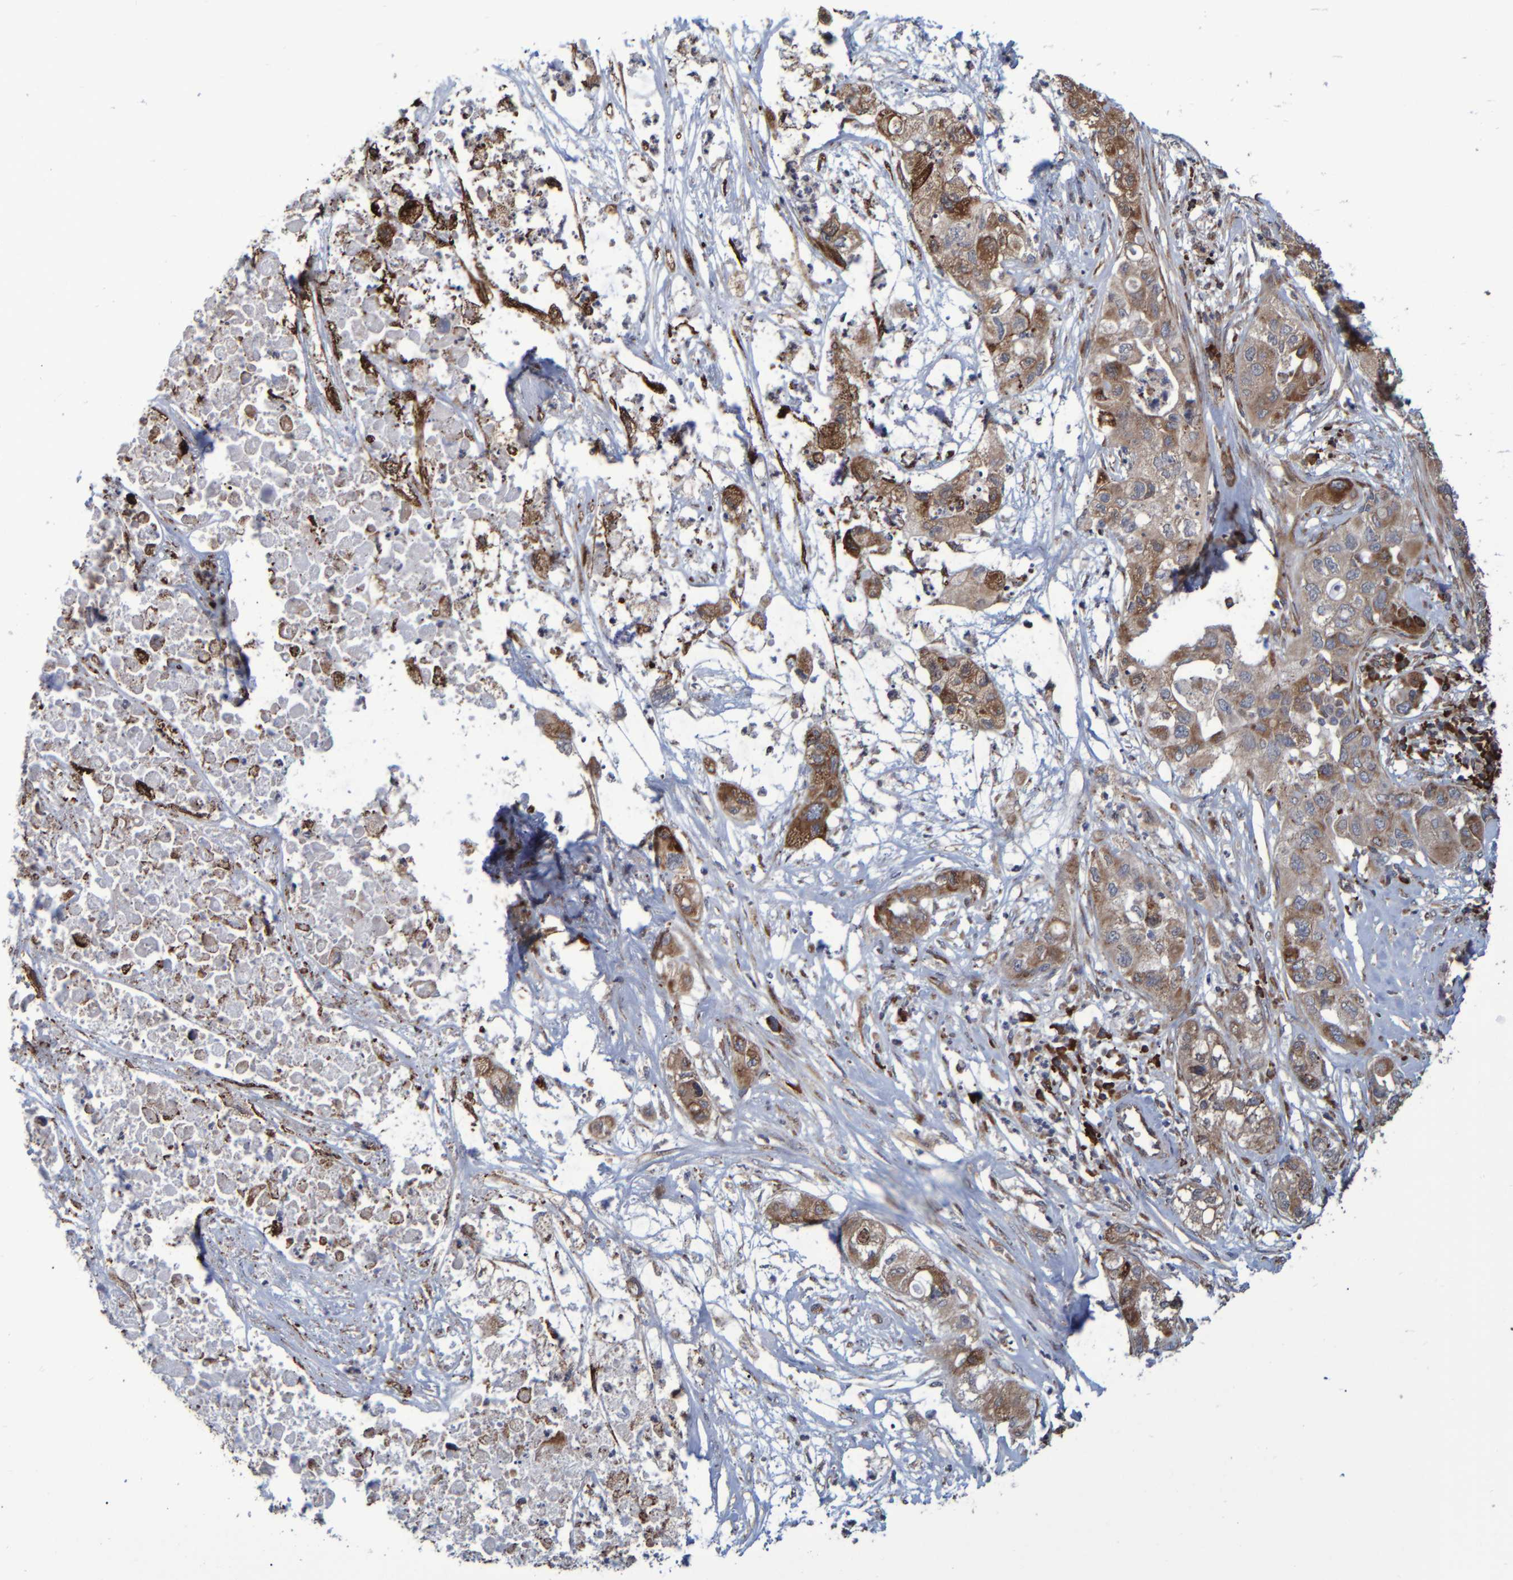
{"staining": {"intensity": "moderate", "quantity": ">75%", "location": "cytoplasmic/membranous"}, "tissue": "pancreatic cancer", "cell_type": "Tumor cells", "image_type": "cancer", "snomed": [{"axis": "morphology", "description": "Adenocarcinoma, NOS"}, {"axis": "topography", "description": "Pancreas"}], "caption": "Pancreatic adenocarcinoma stained with immunohistochemistry shows moderate cytoplasmic/membranous expression in approximately >75% of tumor cells. (DAB (3,3'-diaminobenzidine) IHC, brown staining for protein, blue staining for nuclei).", "gene": "SPAG5", "patient": {"sex": "female", "age": 78}}